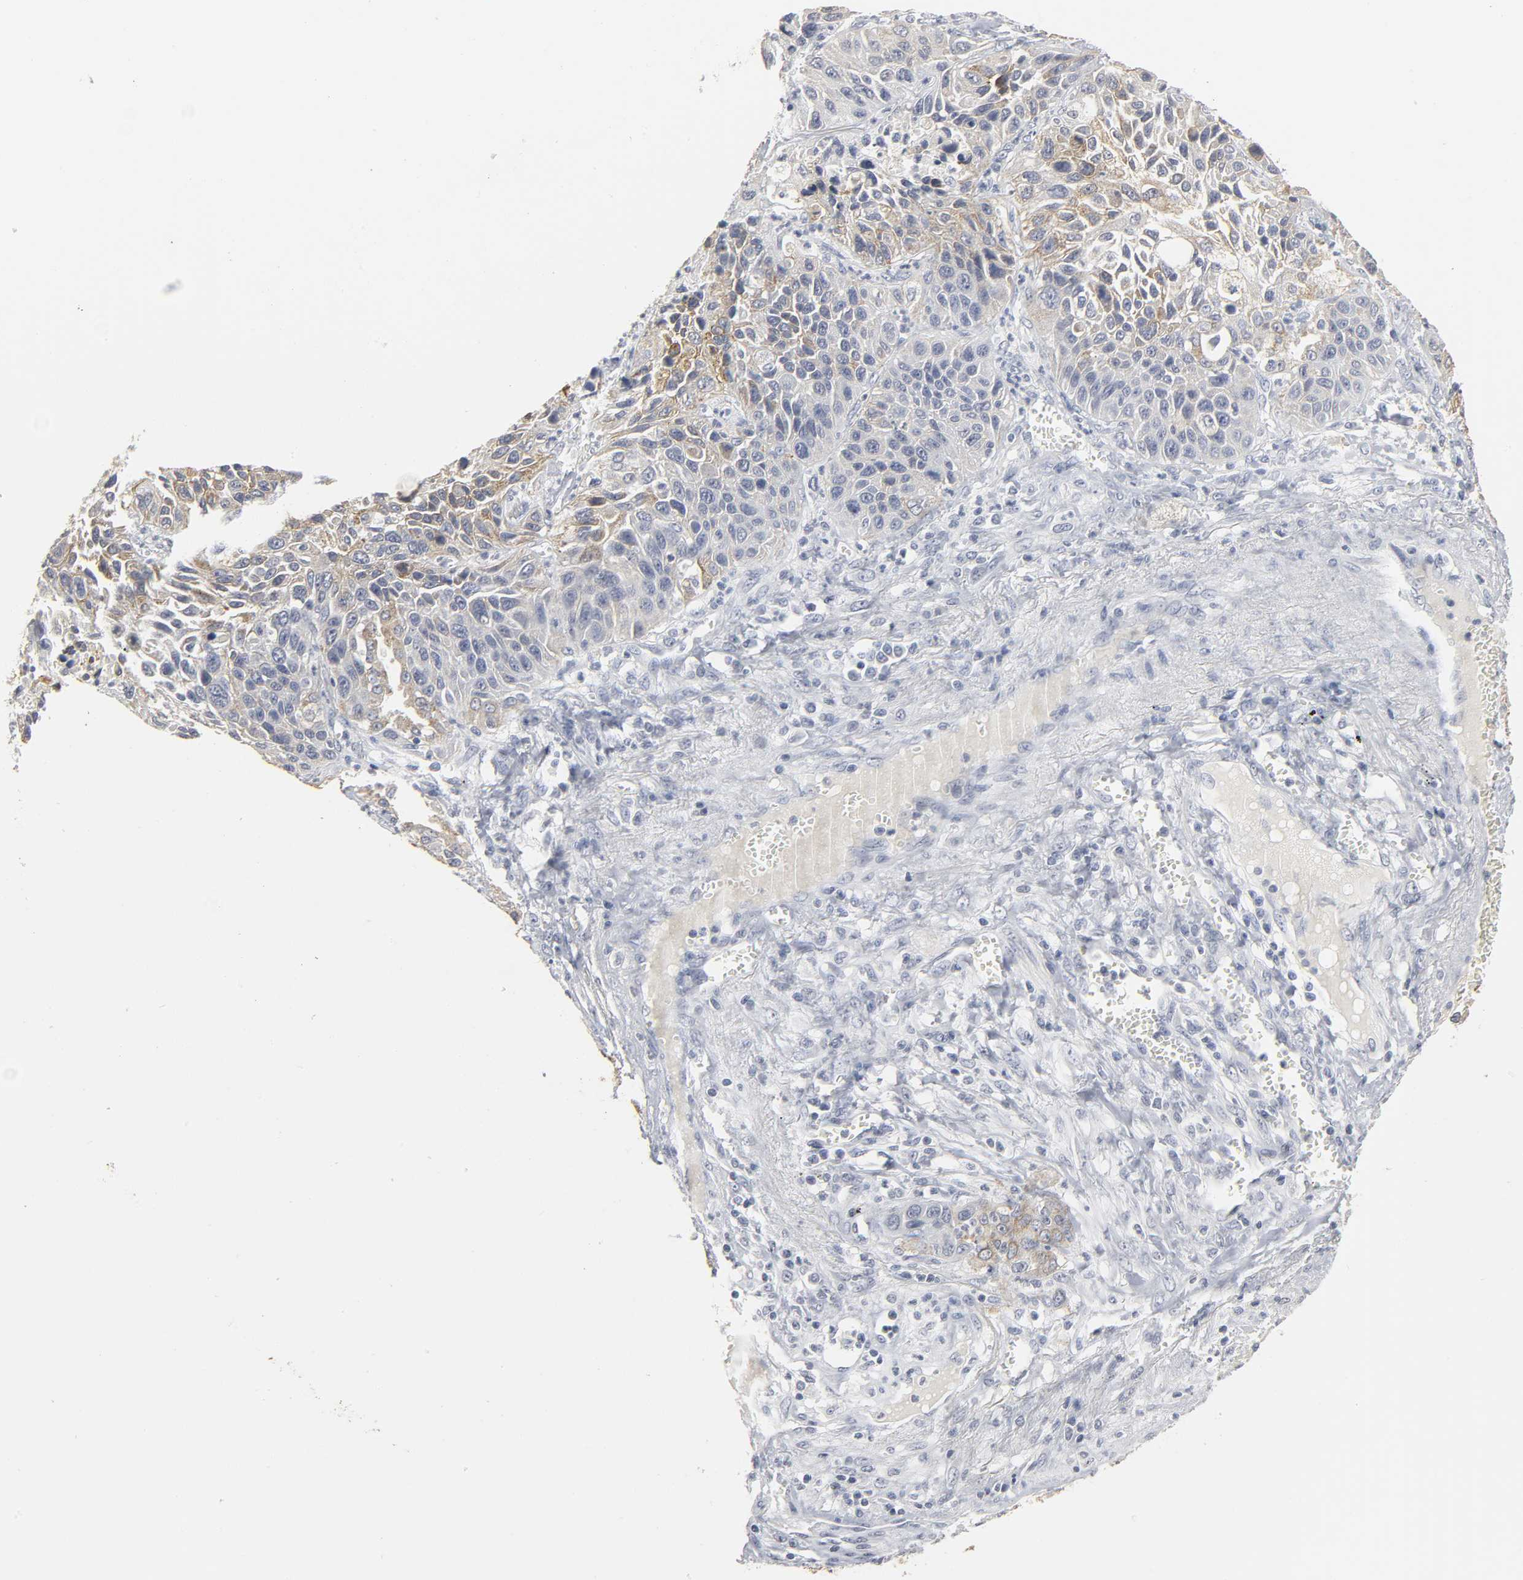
{"staining": {"intensity": "weak", "quantity": "25%-75%", "location": "cytoplasmic/membranous"}, "tissue": "lung cancer", "cell_type": "Tumor cells", "image_type": "cancer", "snomed": [{"axis": "morphology", "description": "Squamous cell carcinoma, NOS"}, {"axis": "topography", "description": "Lung"}], "caption": "Immunohistochemistry (IHC) staining of lung cancer (squamous cell carcinoma), which reveals low levels of weak cytoplasmic/membranous positivity in approximately 25%-75% of tumor cells indicating weak cytoplasmic/membranous protein staining. The staining was performed using DAB (brown) for protein detection and nuclei were counterstained in hematoxylin (blue).", "gene": "TCAP", "patient": {"sex": "female", "age": 76}}